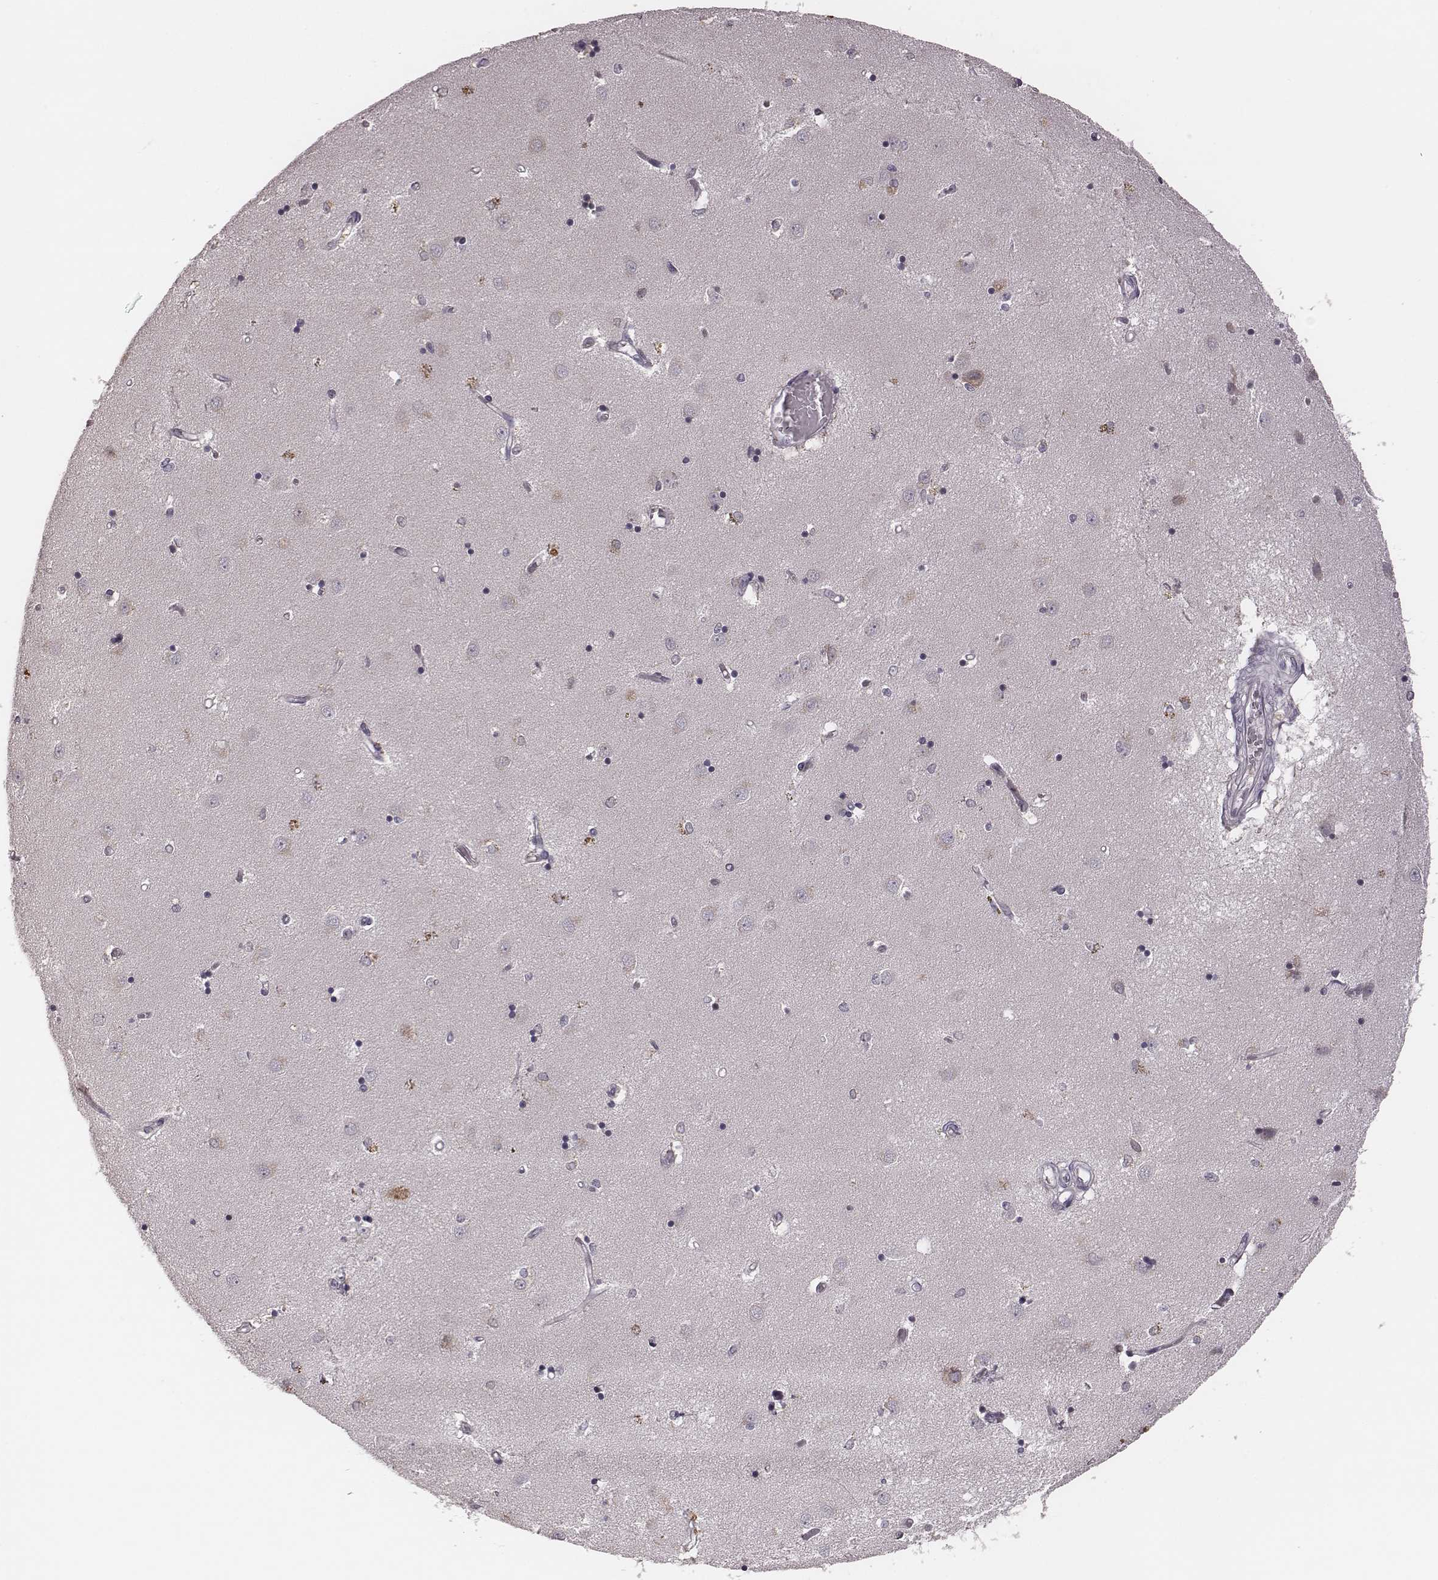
{"staining": {"intensity": "negative", "quantity": "none", "location": "none"}, "tissue": "caudate", "cell_type": "Glial cells", "image_type": "normal", "snomed": [{"axis": "morphology", "description": "Normal tissue, NOS"}, {"axis": "topography", "description": "Lateral ventricle wall"}], "caption": "A photomicrograph of human caudate is negative for staining in glial cells. (DAB (3,3'-diaminobenzidine) immunohistochemistry, high magnification).", "gene": "P2RX5", "patient": {"sex": "male", "age": 54}}